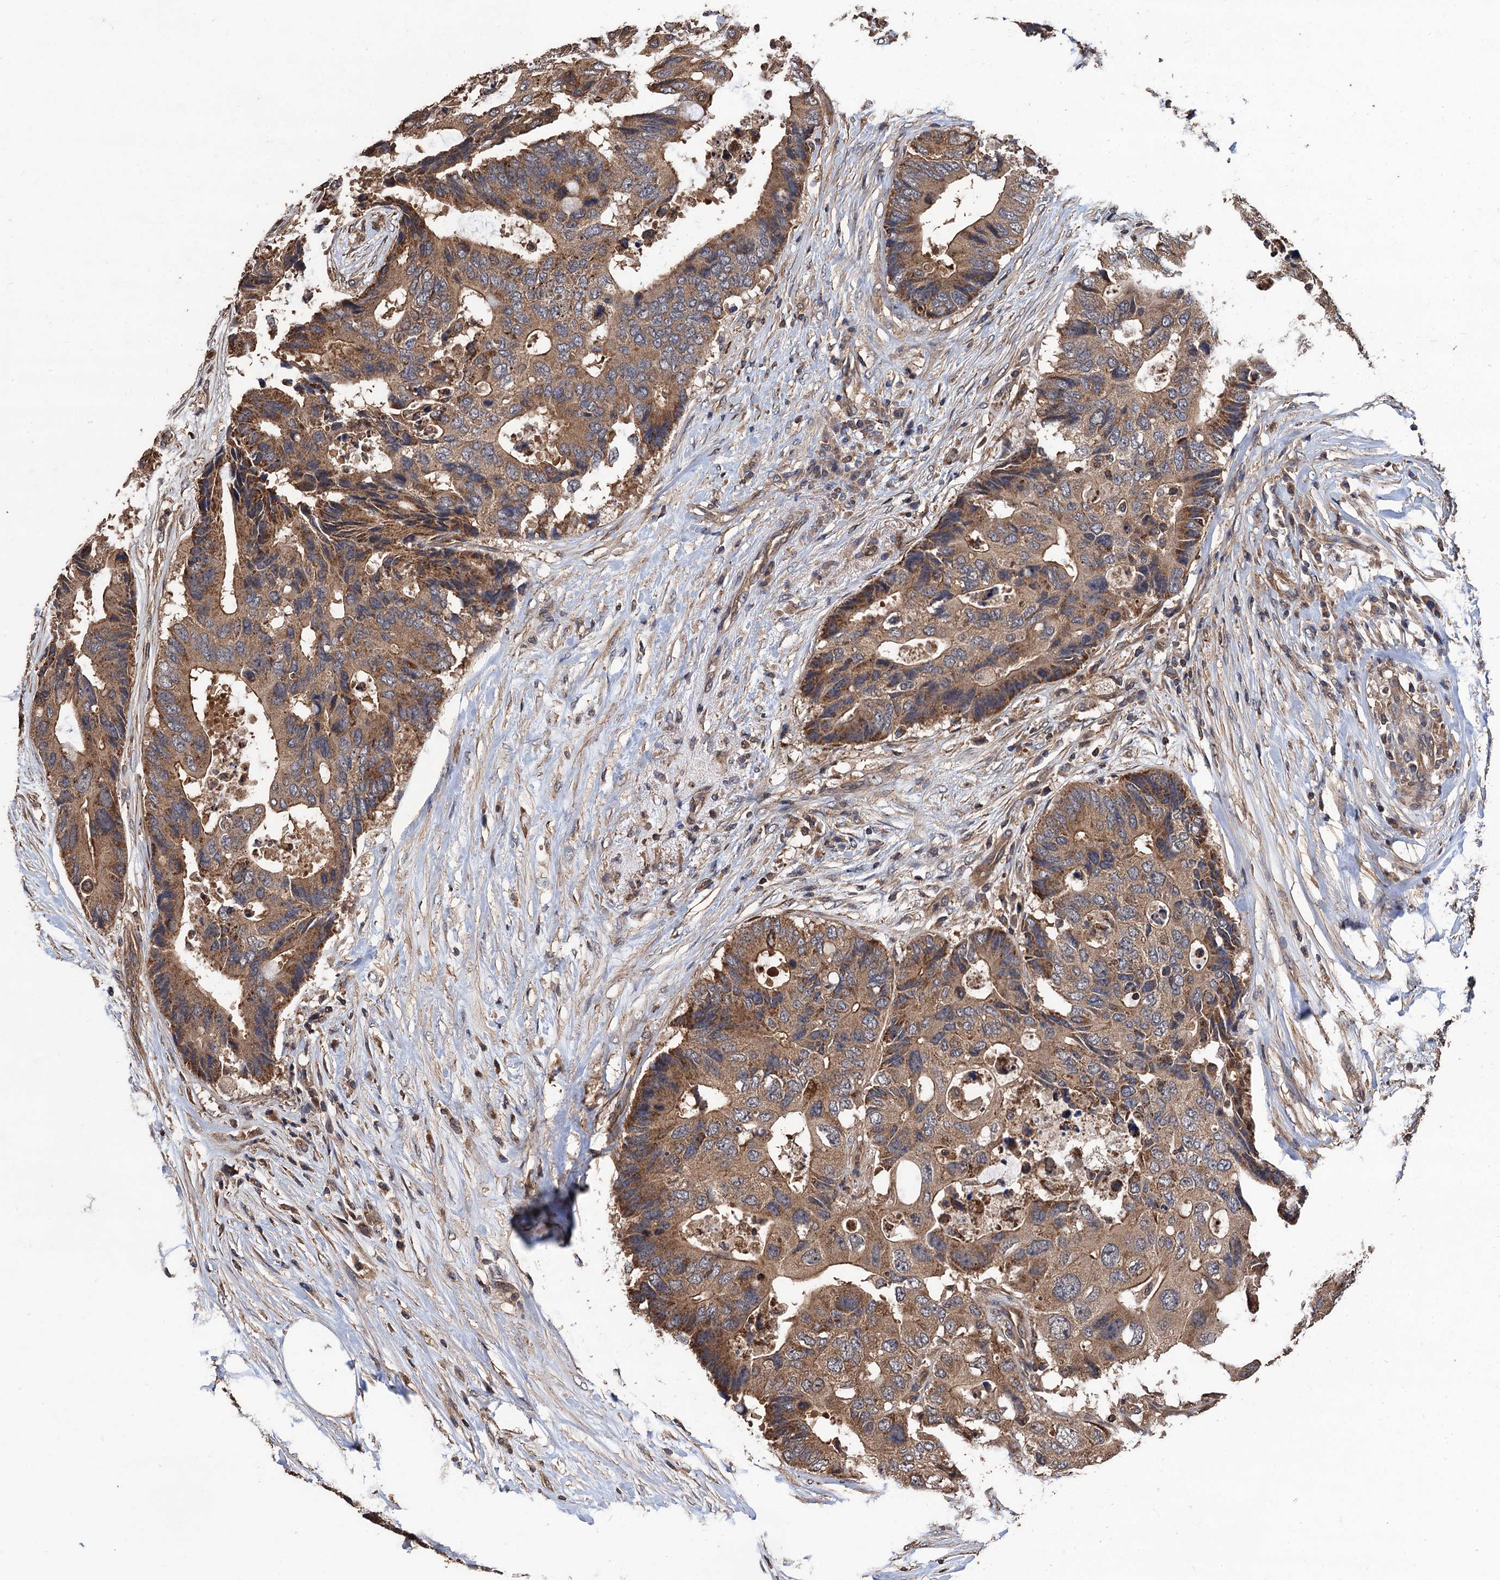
{"staining": {"intensity": "moderate", "quantity": "25%-75%", "location": "cytoplasmic/membranous"}, "tissue": "colorectal cancer", "cell_type": "Tumor cells", "image_type": "cancer", "snomed": [{"axis": "morphology", "description": "Adenocarcinoma, NOS"}, {"axis": "topography", "description": "Colon"}], "caption": "Colorectal adenocarcinoma stained with IHC shows moderate cytoplasmic/membranous expression in about 25%-75% of tumor cells.", "gene": "PPP4R1", "patient": {"sex": "male", "age": 71}}